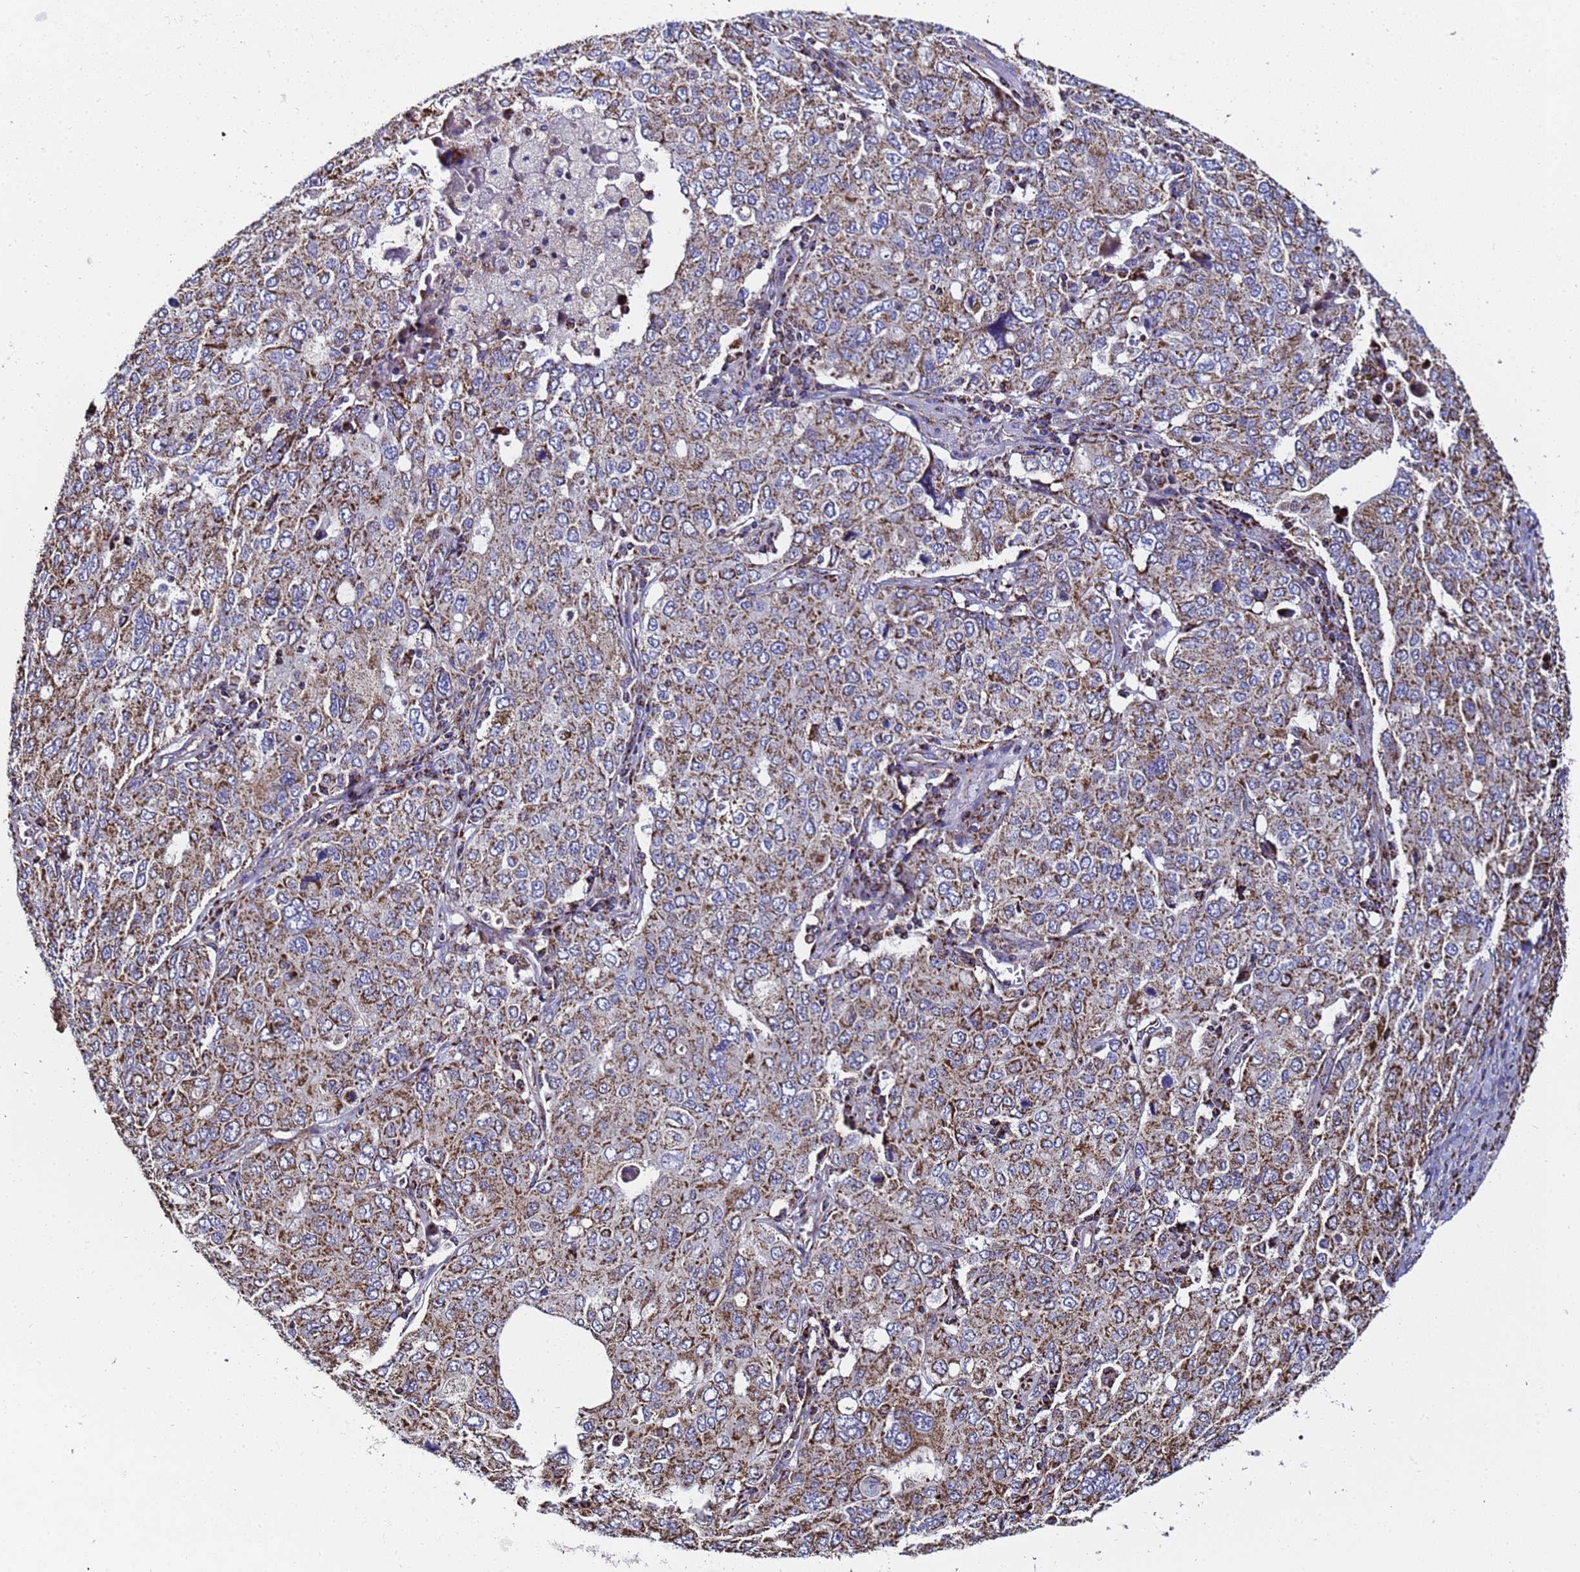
{"staining": {"intensity": "moderate", "quantity": ">75%", "location": "cytoplasmic/membranous"}, "tissue": "ovarian cancer", "cell_type": "Tumor cells", "image_type": "cancer", "snomed": [{"axis": "morphology", "description": "Carcinoma, endometroid"}, {"axis": "topography", "description": "Ovary"}], "caption": "Brown immunohistochemical staining in ovarian cancer (endometroid carcinoma) displays moderate cytoplasmic/membranous positivity in approximately >75% of tumor cells.", "gene": "MRPS12", "patient": {"sex": "female", "age": 62}}